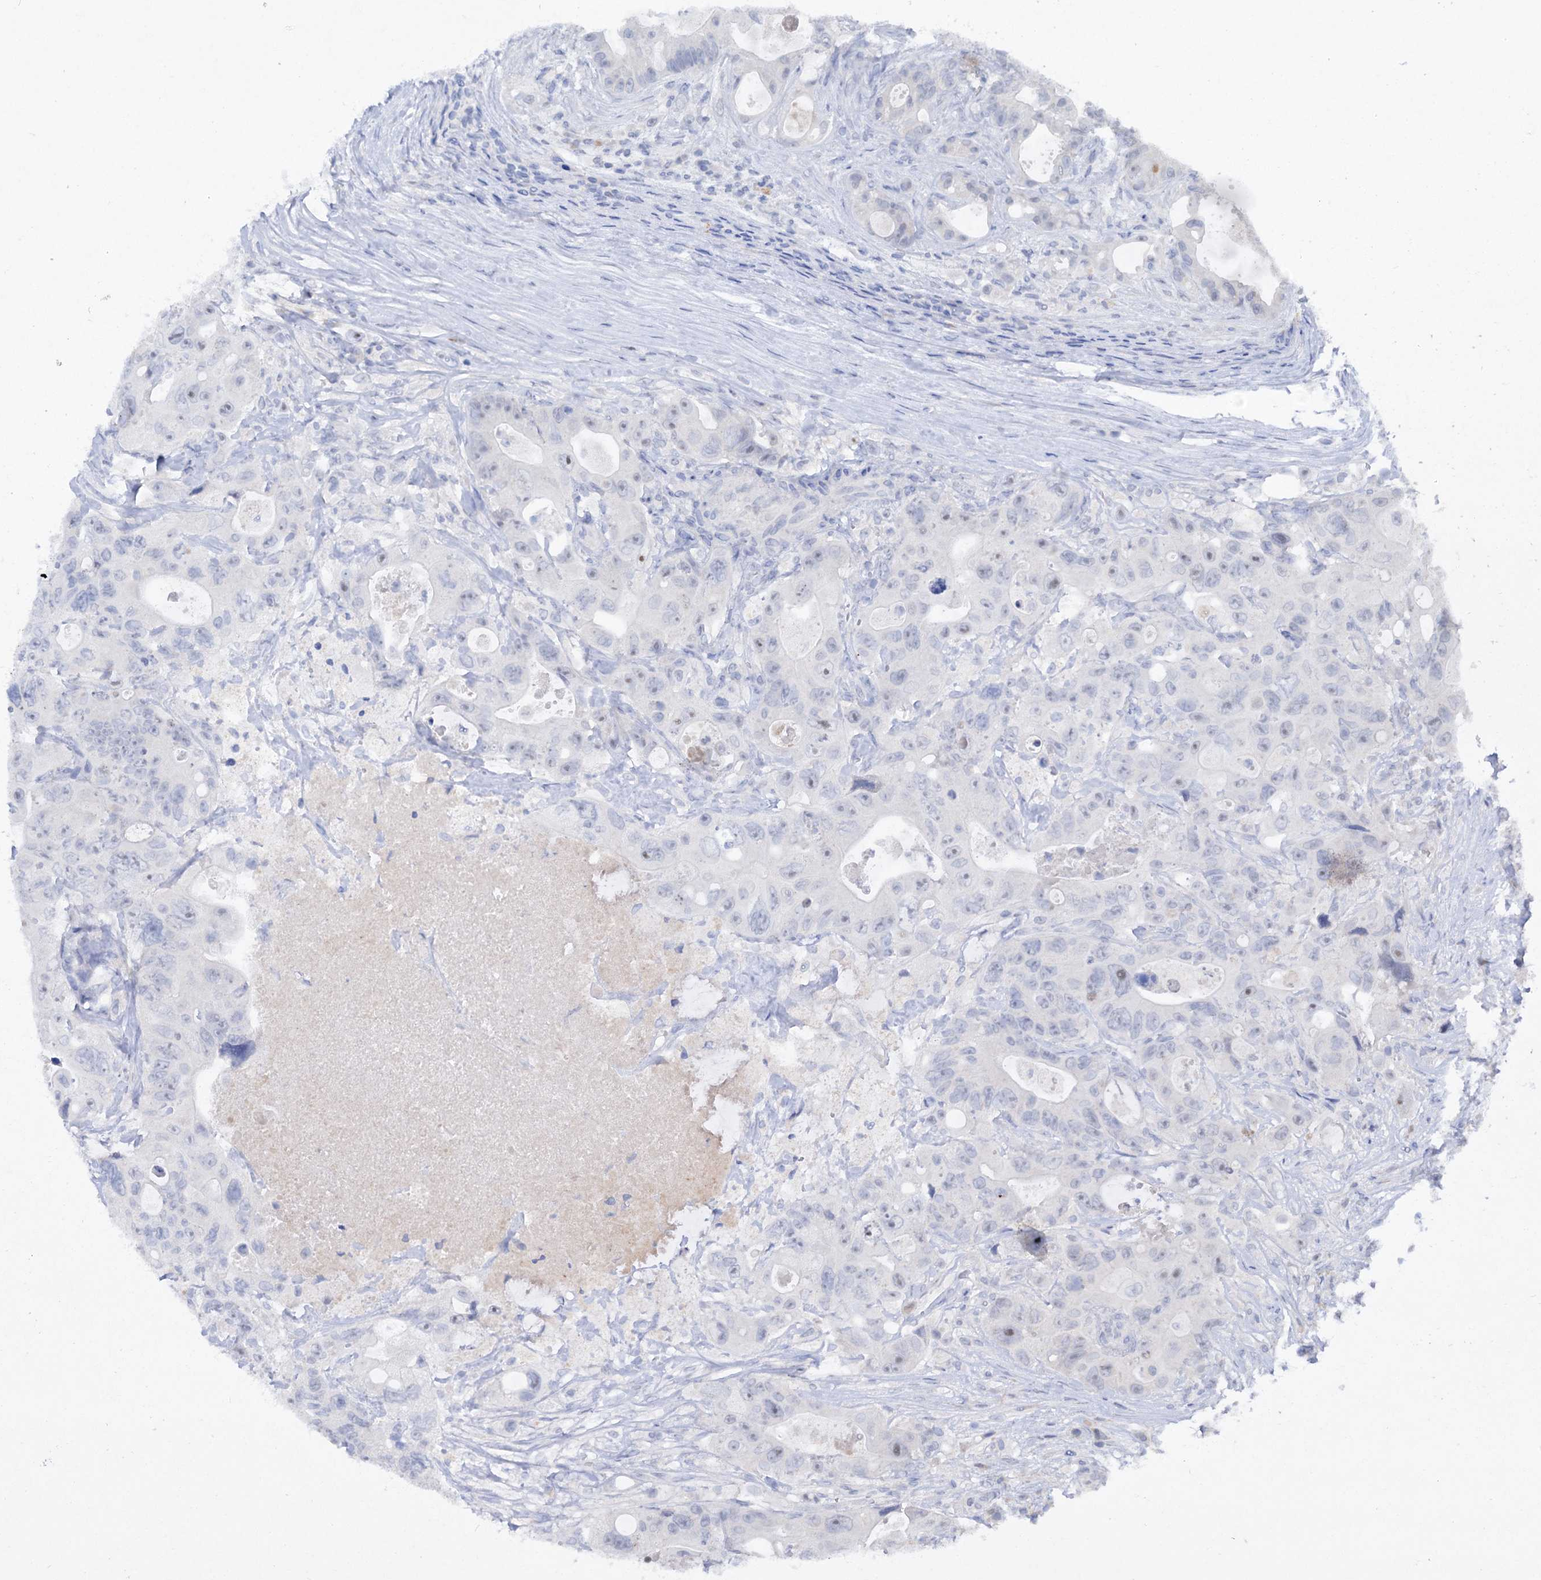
{"staining": {"intensity": "negative", "quantity": "none", "location": "none"}, "tissue": "colorectal cancer", "cell_type": "Tumor cells", "image_type": "cancer", "snomed": [{"axis": "morphology", "description": "Adenocarcinoma, NOS"}, {"axis": "topography", "description": "Colon"}], "caption": "There is no significant expression in tumor cells of colorectal cancer (adenocarcinoma).", "gene": "ATP4A", "patient": {"sex": "female", "age": 46}}